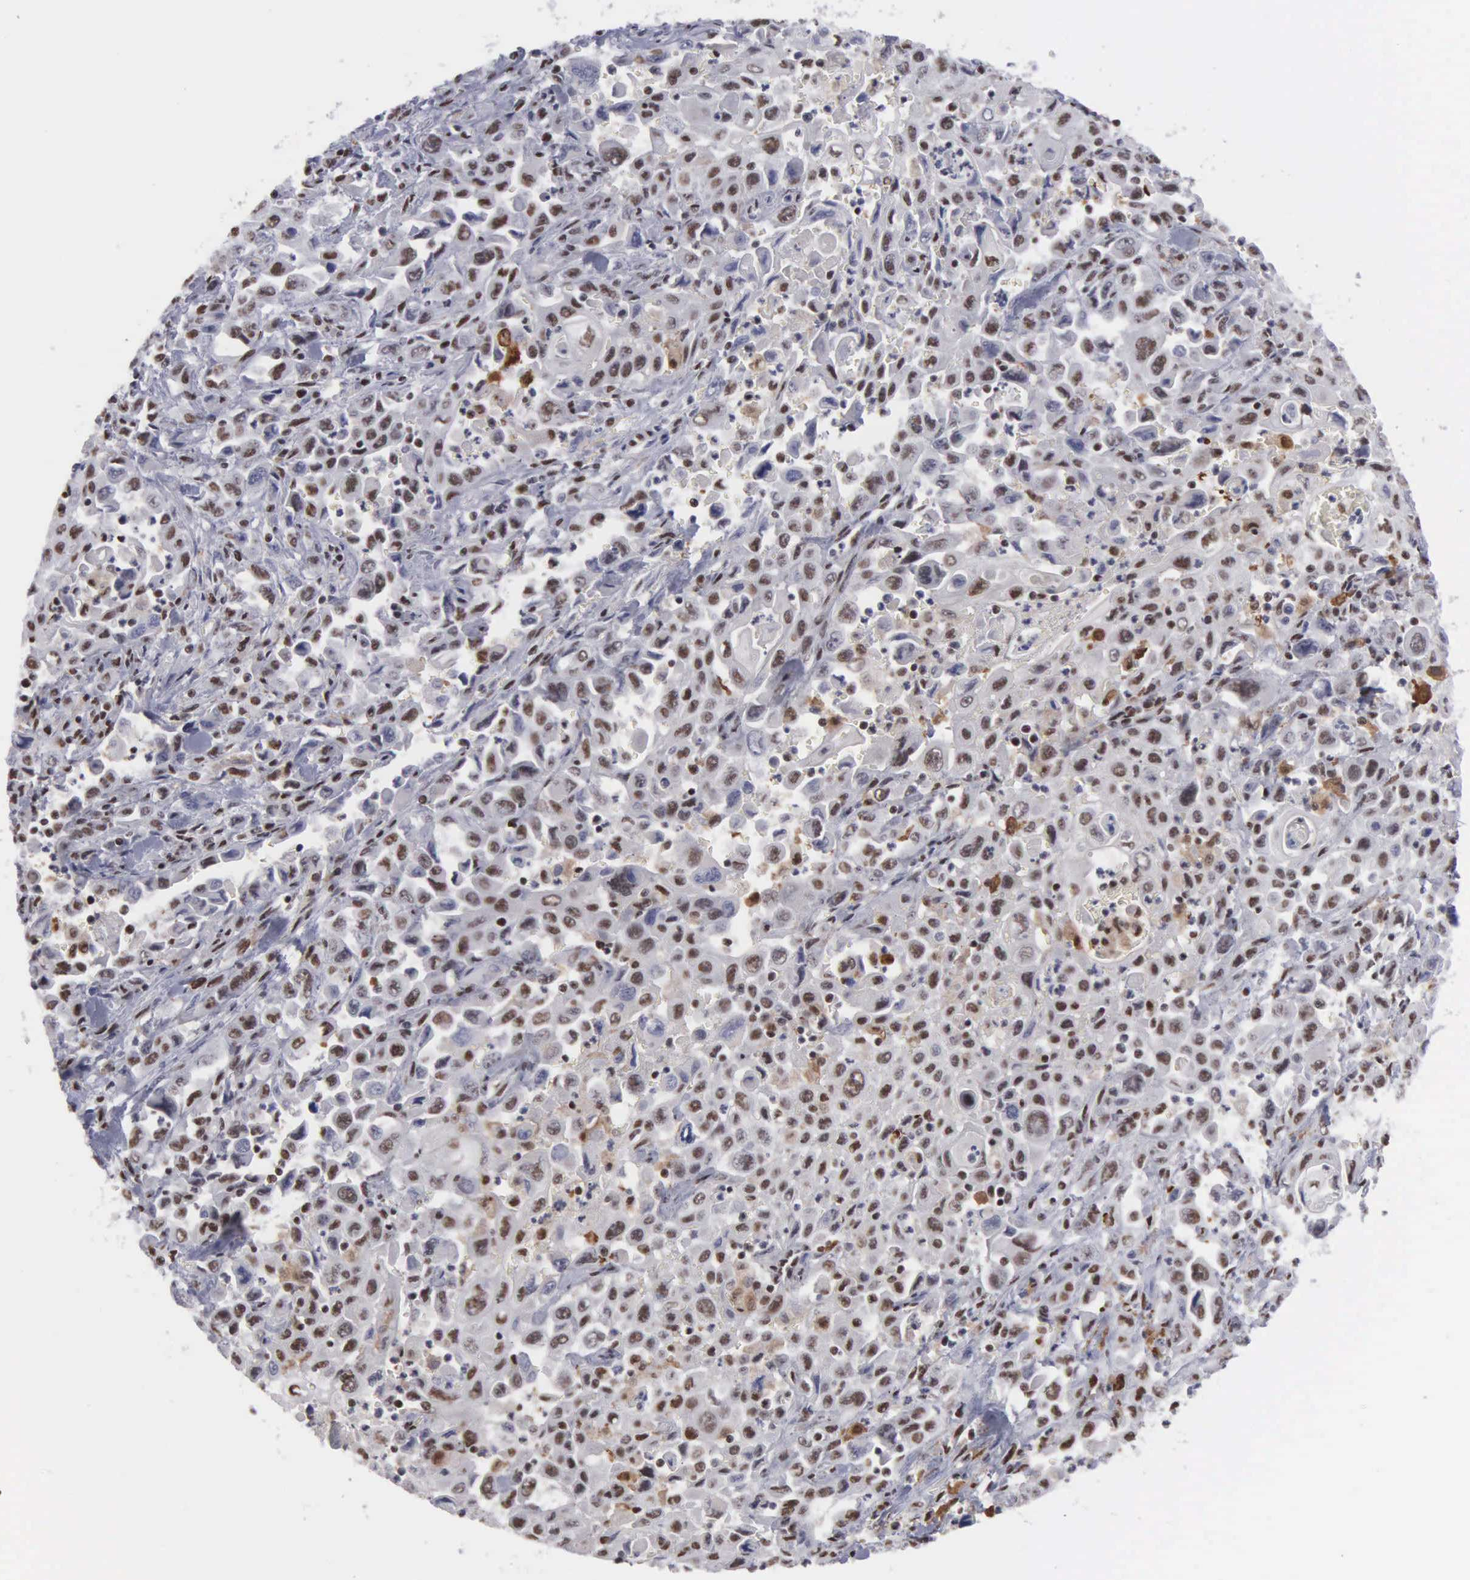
{"staining": {"intensity": "moderate", "quantity": ">75%", "location": "nuclear"}, "tissue": "pancreatic cancer", "cell_type": "Tumor cells", "image_type": "cancer", "snomed": [{"axis": "morphology", "description": "Adenocarcinoma, NOS"}, {"axis": "topography", "description": "Pancreas"}], "caption": "Protein staining demonstrates moderate nuclear expression in about >75% of tumor cells in adenocarcinoma (pancreatic).", "gene": "KIAA0586", "patient": {"sex": "male", "age": 70}}